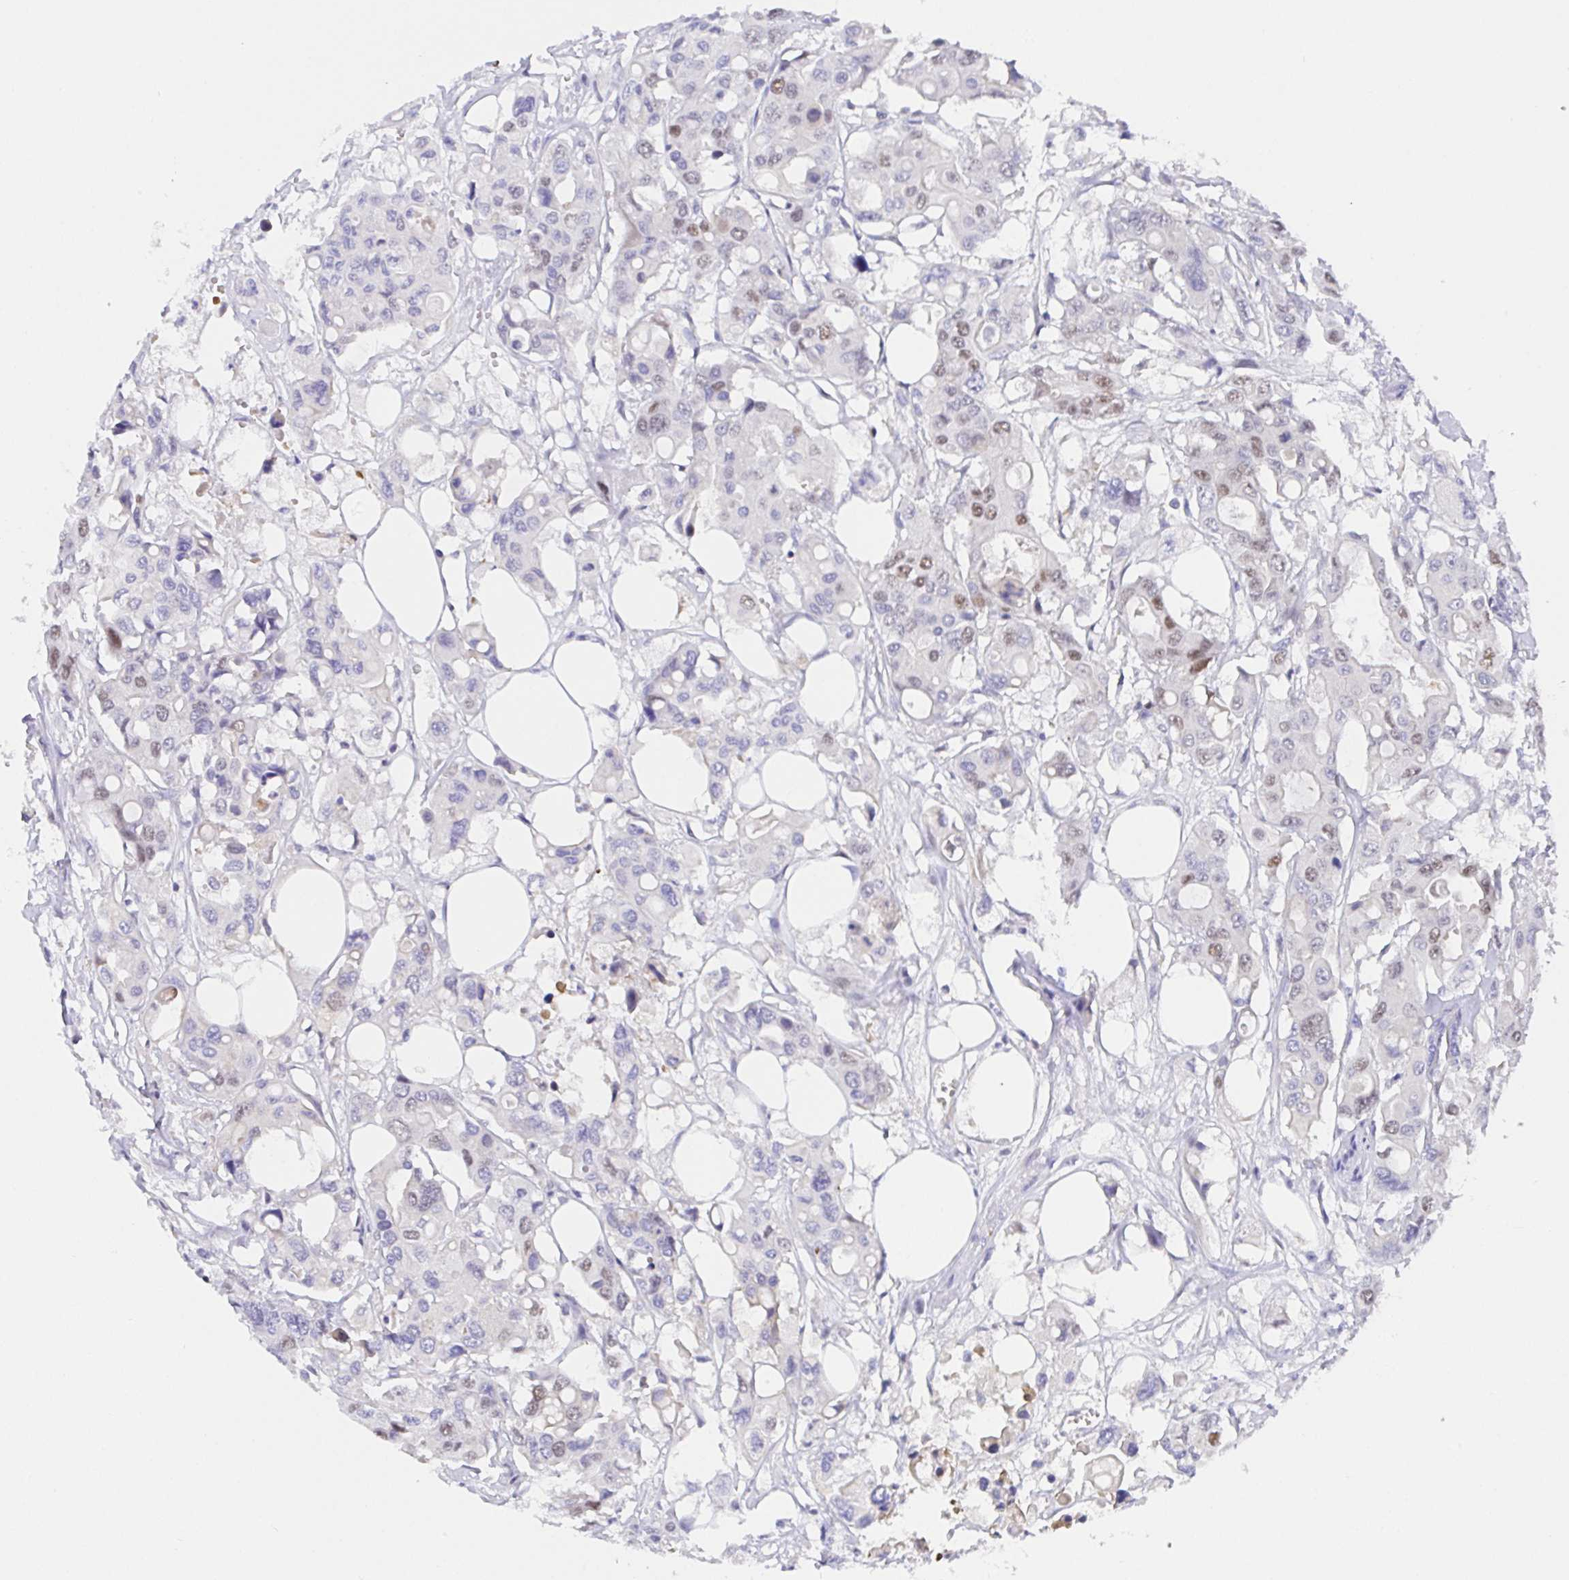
{"staining": {"intensity": "moderate", "quantity": "<25%", "location": "nuclear"}, "tissue": "colorectal cancer", "cell_type": "Tumor cells", "image_type": "cancer", "snomed": [{"axis": "morphology", "description": "Adenocarcinoma, NOS"}, {"axis": "topography", "description": "Colon"}], "caption": "Tumor cells exhibit low levels of moderate nuclear positivity in approximately <25% of cells in colorectal cancer.", "gene": "TIMELESS", "patient": {"sex": "male", "age": 77}}